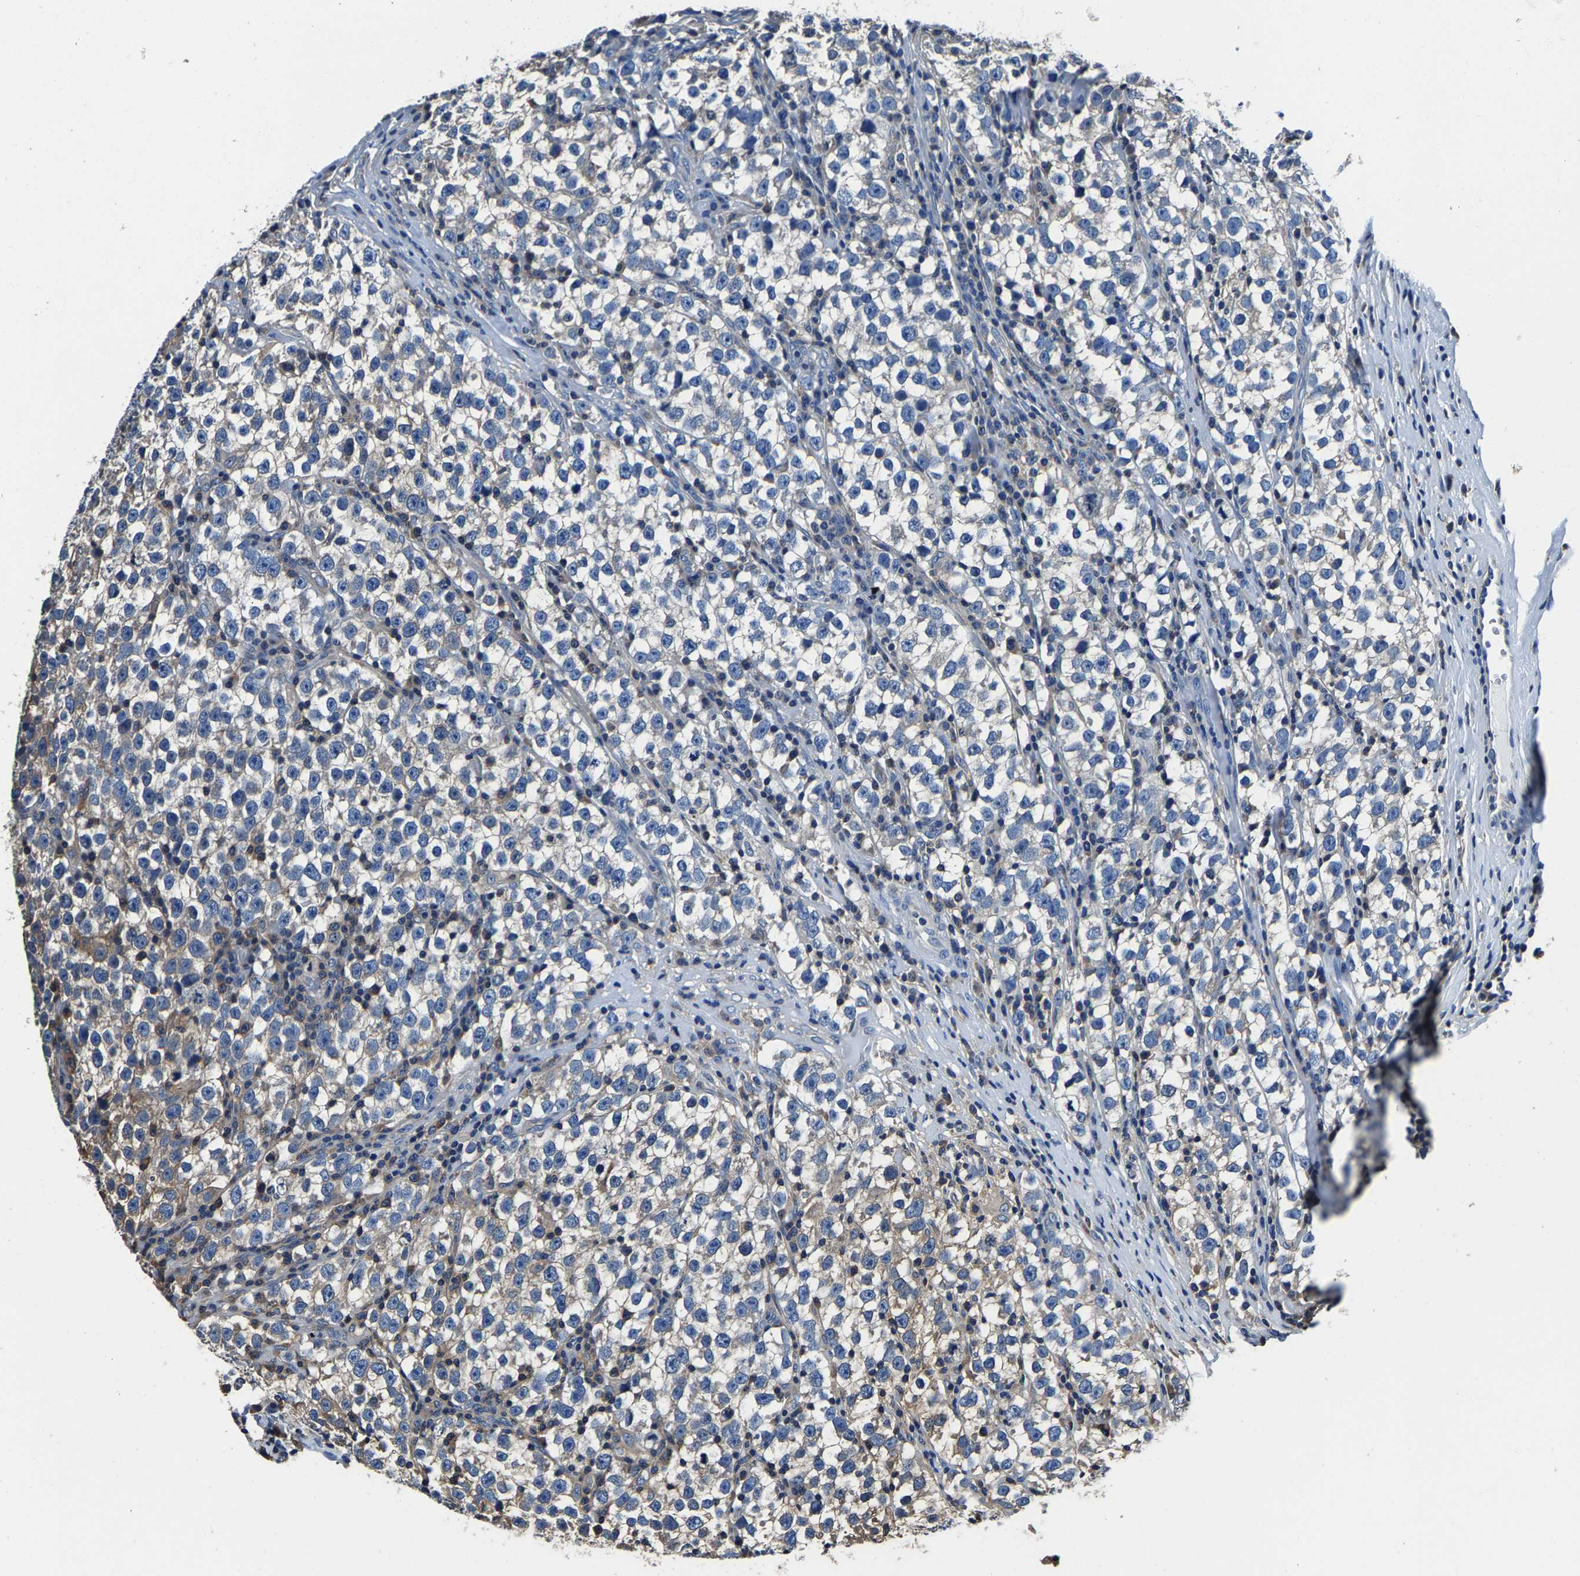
{"staining": {"intensity": "negative", "quantity": "none", "location": "none"}, "tissue": "testis cancer", "cell_type": "Tumor cells", "image_type": "cancer", "snomed": [{"axis": "morphology", "description": "Normal tissue, NOS"}, {"axis": "morphology", "description": "Seminoma, NOS"}, {"axis": "topography", "description": "Testis"}], "caption": "Immunohistochemistry micrograph of testis cancer stained for a protein (brown), which displays no positivity in tumor cells.", "gene": "ALDOB", "patient": {"sex": "male", "age": 43}}